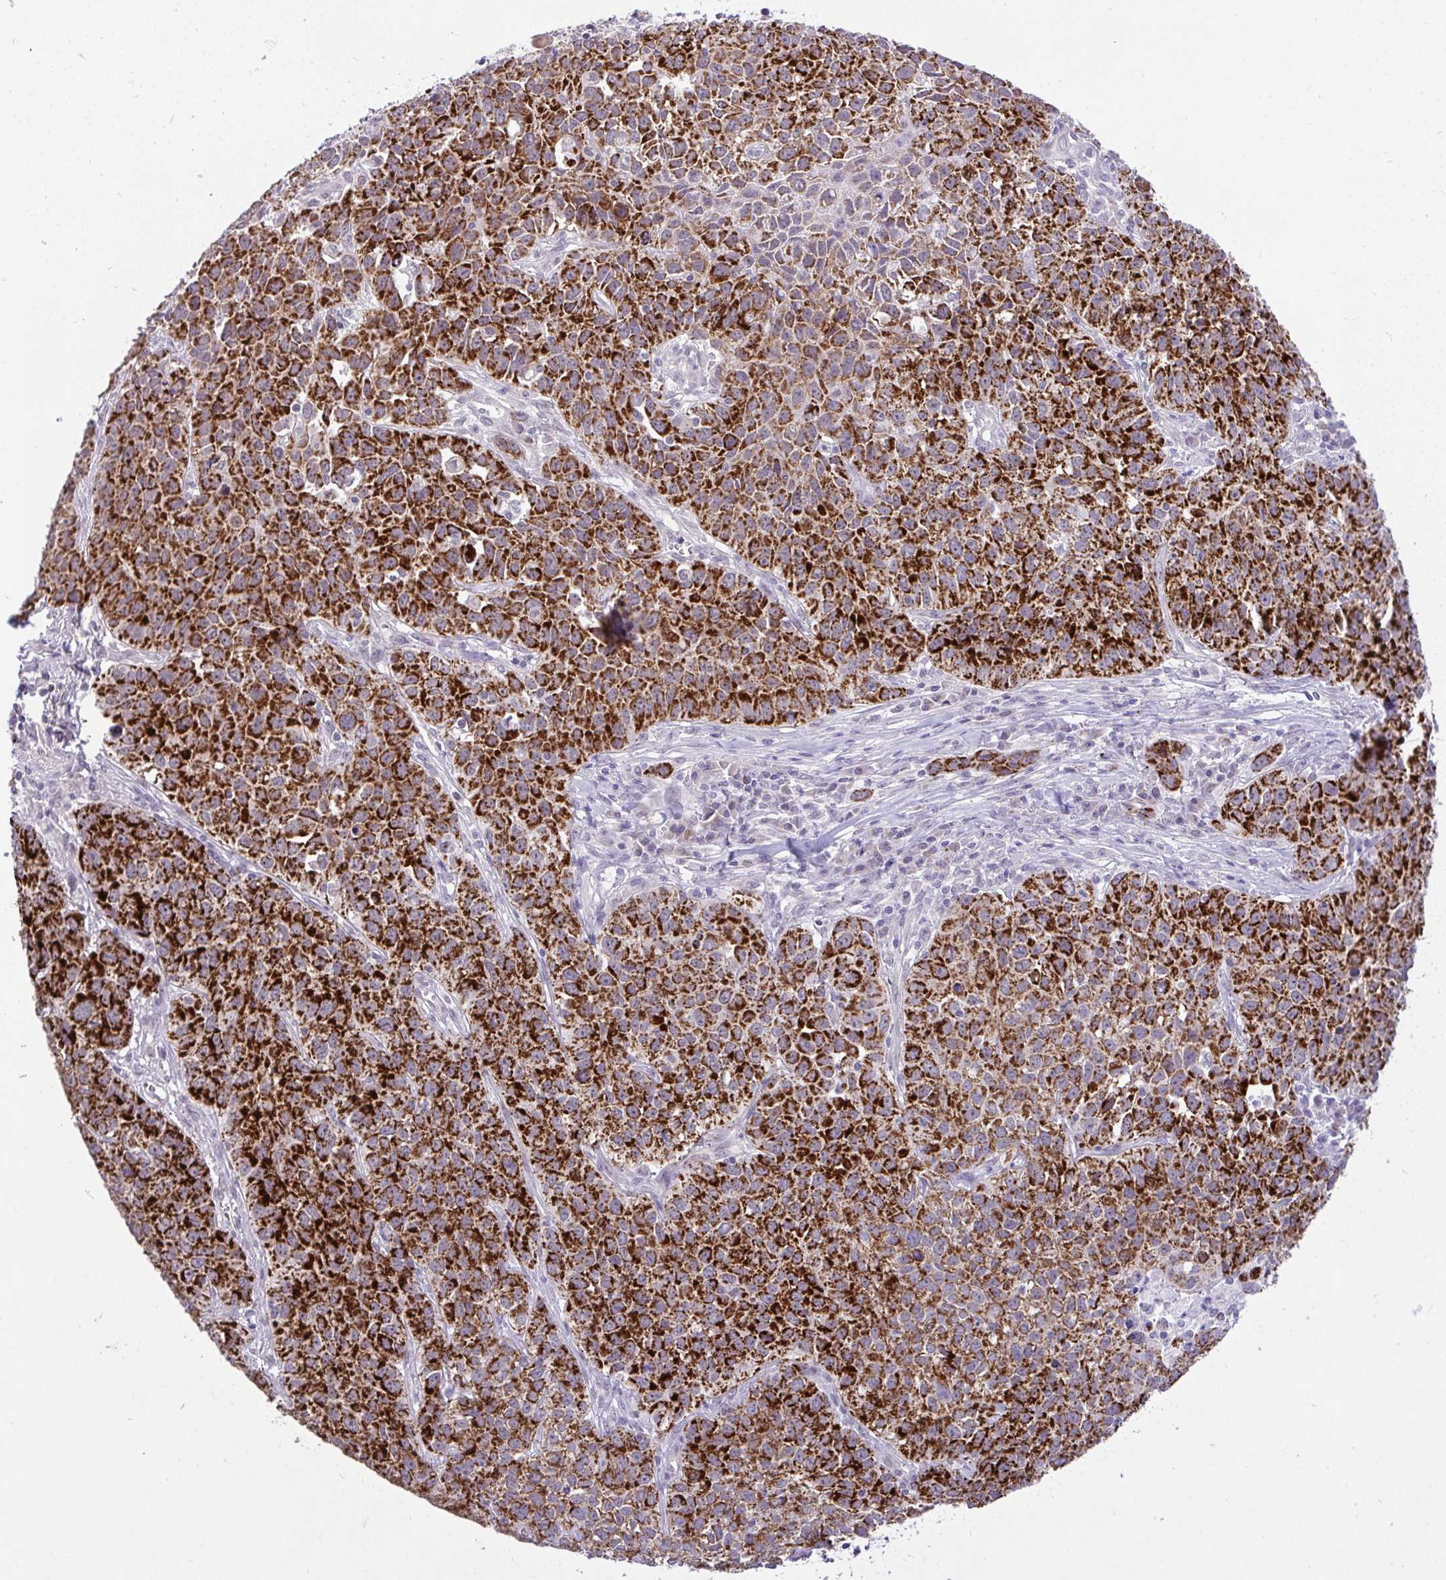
{"staining": {"intensity": "strong", "quantity": ">75%", "location": "cytoplasmic/membranous"}, "tissue": "lung cancer", "cell_type": "Tumor cells", "image_type": "cancer", "snomed": [{"axis": "morphology", "description": "Squamous cell carcinoma, NOS"}, {"axis": "topography", "description": "Lung"}], "caption": "Human lung cancer stained for a protein (brown) shows strong cytoplasmic/membranous positive positivity in about >75% of tumor cells.", "gene": "PYCR2", "patient": {"sex": "male", "age": 76}}